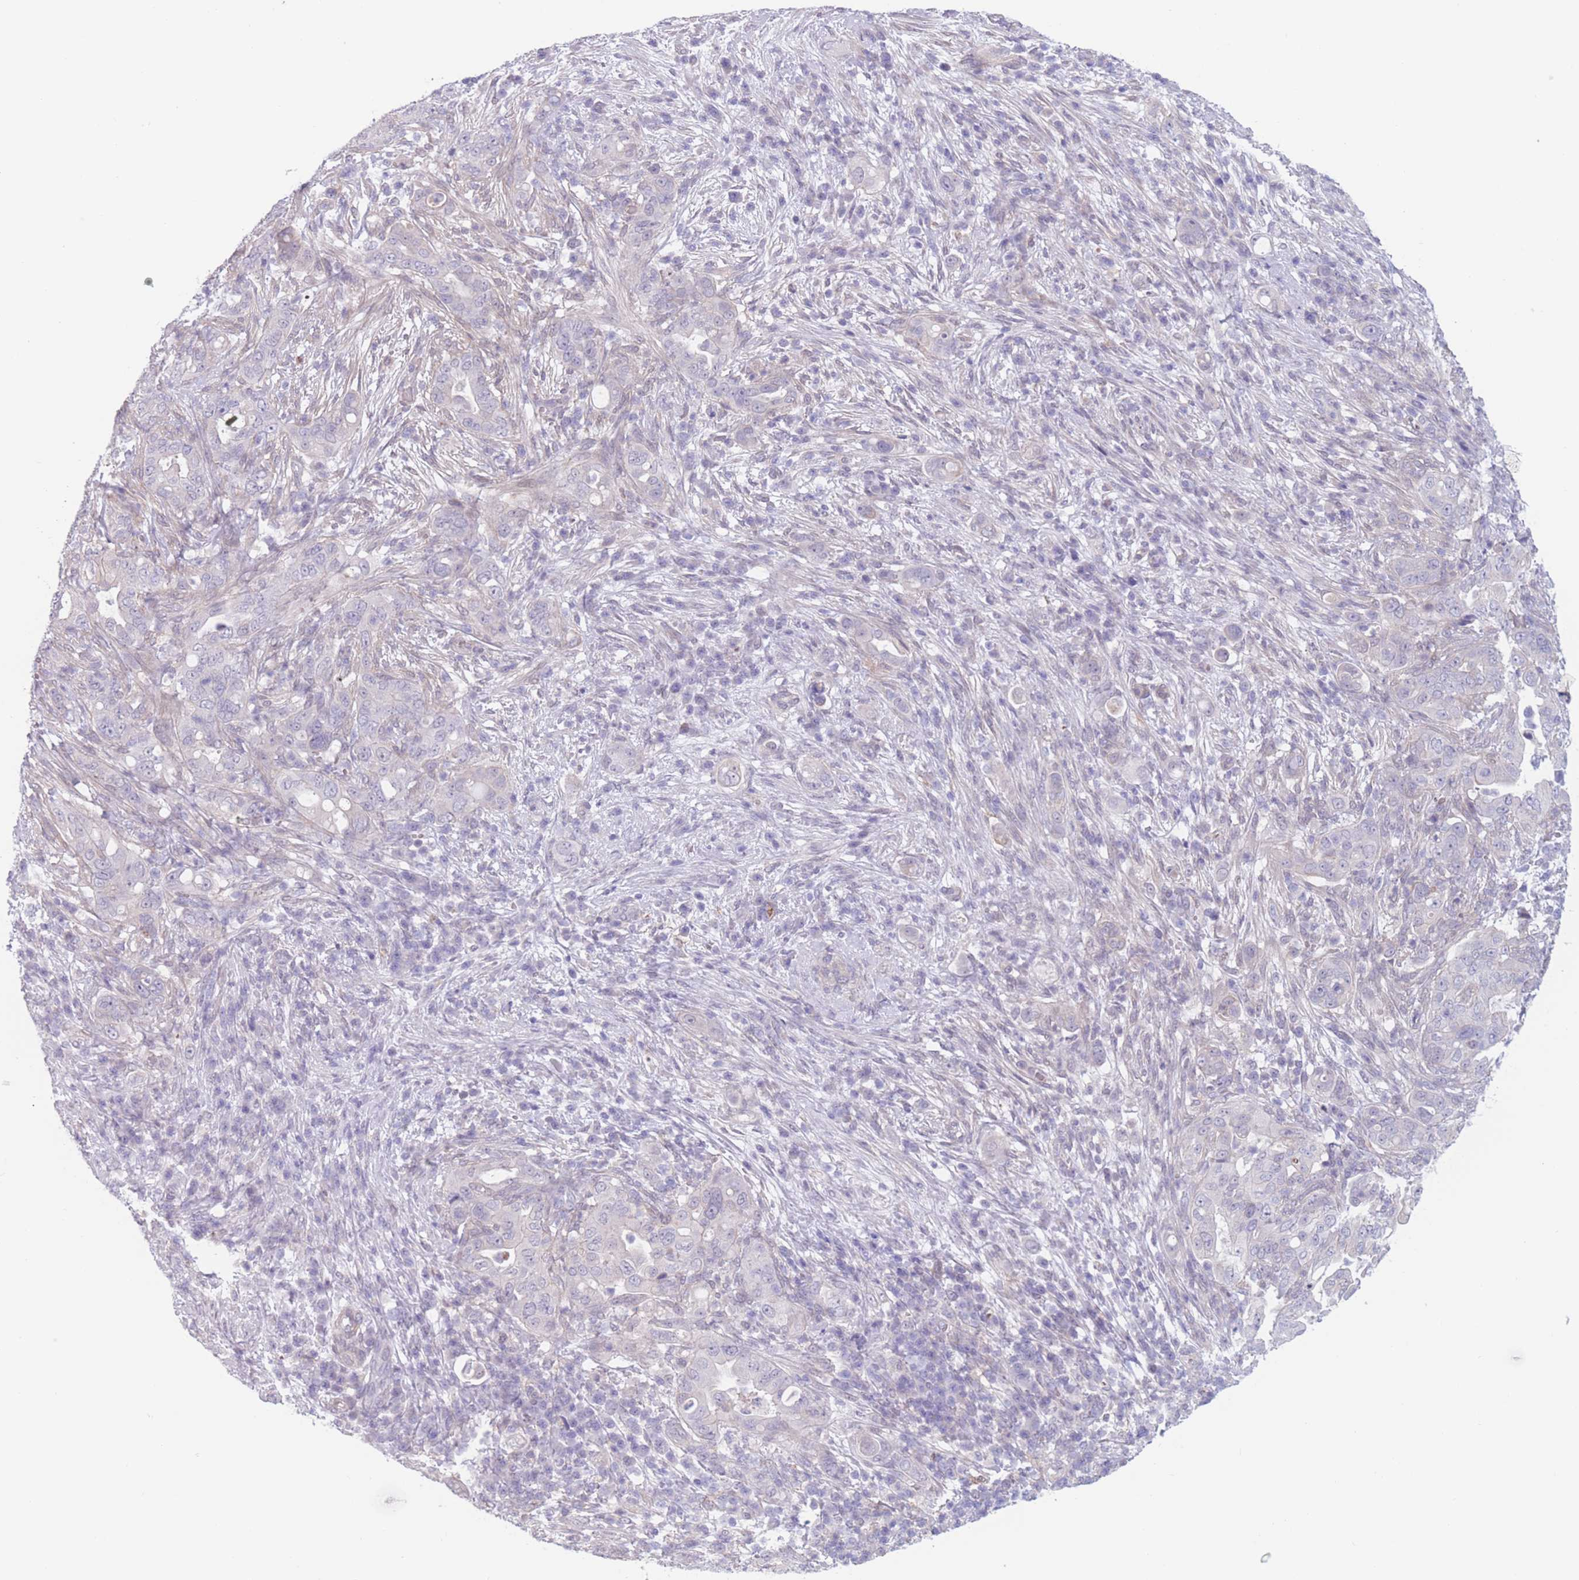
{"staining": {"intensity": "negative", "quantity": "none", "location": "none"}, "tissue": "pancreatic cancer", "cell_type": "Tumor cells", "image_type": "cancer", "snomed": [{"axis": "morphology", "description": "Adenocarcinoma, NOS"}, {"axis": "topography", "description": "Pancreas"}], "caption": "Tumor cells are negative for protein expression in human adenocarcinoma (pancreatic).", "gene": "PODXL", "patient": {"sex": "female", "age": 63}}